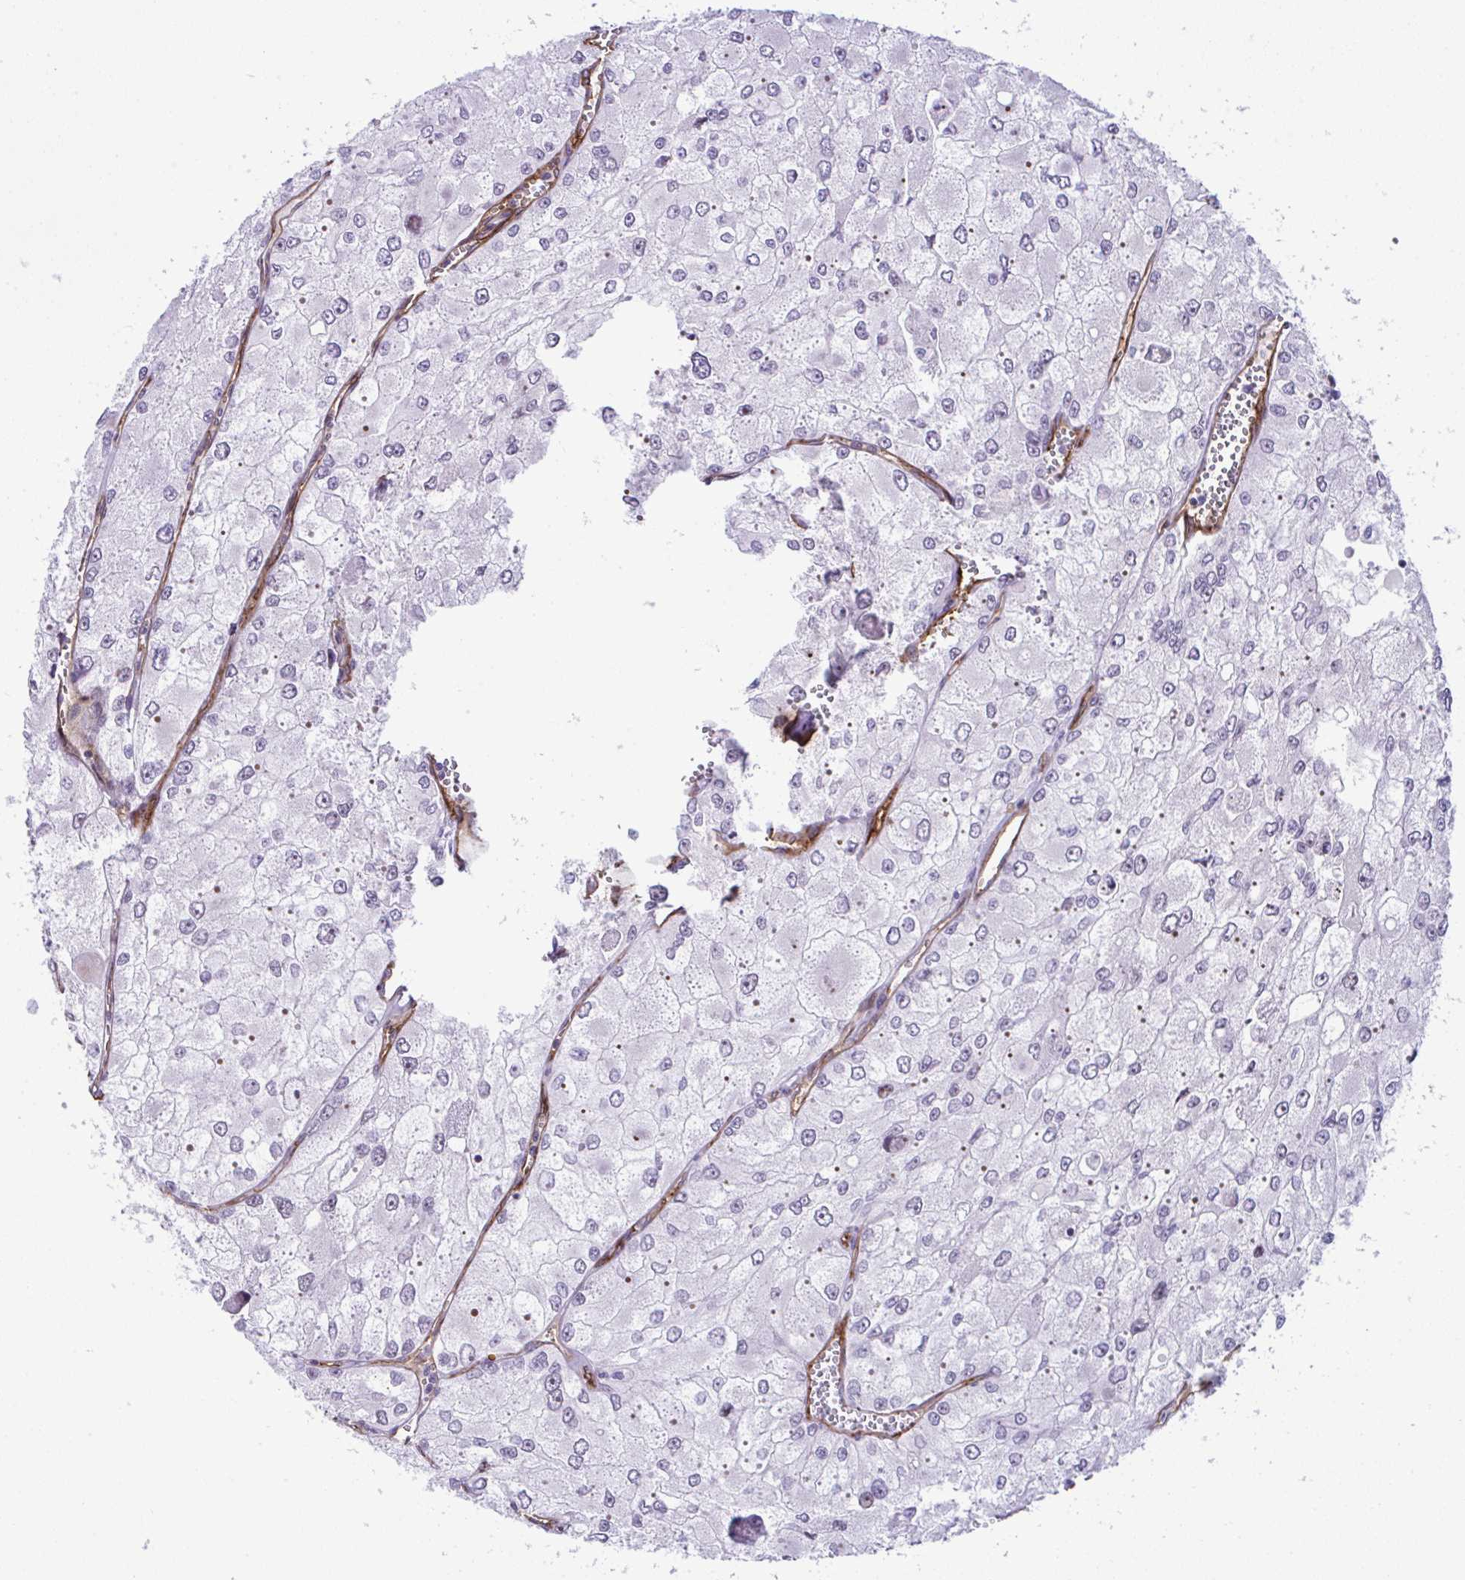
{"staining": {"intensity": "negative", "quantity": "none", "location": "none"}, "tissue": "renal cancer", "cell_type": "Tumor cells", "image_type": "cancer", "snomed": [{"axis": "morphology", "description": "Adenocarcinoma, NOS"}, {"axis": "topography", "description": "Kidney"}], "caption": "Tumor cells show no significant protein expression in renal cancer (adenocarcinoma). Nuclei are stained in blue.", "gene": "FBXO34", "patient": {"sex": "female", "age": 70}}